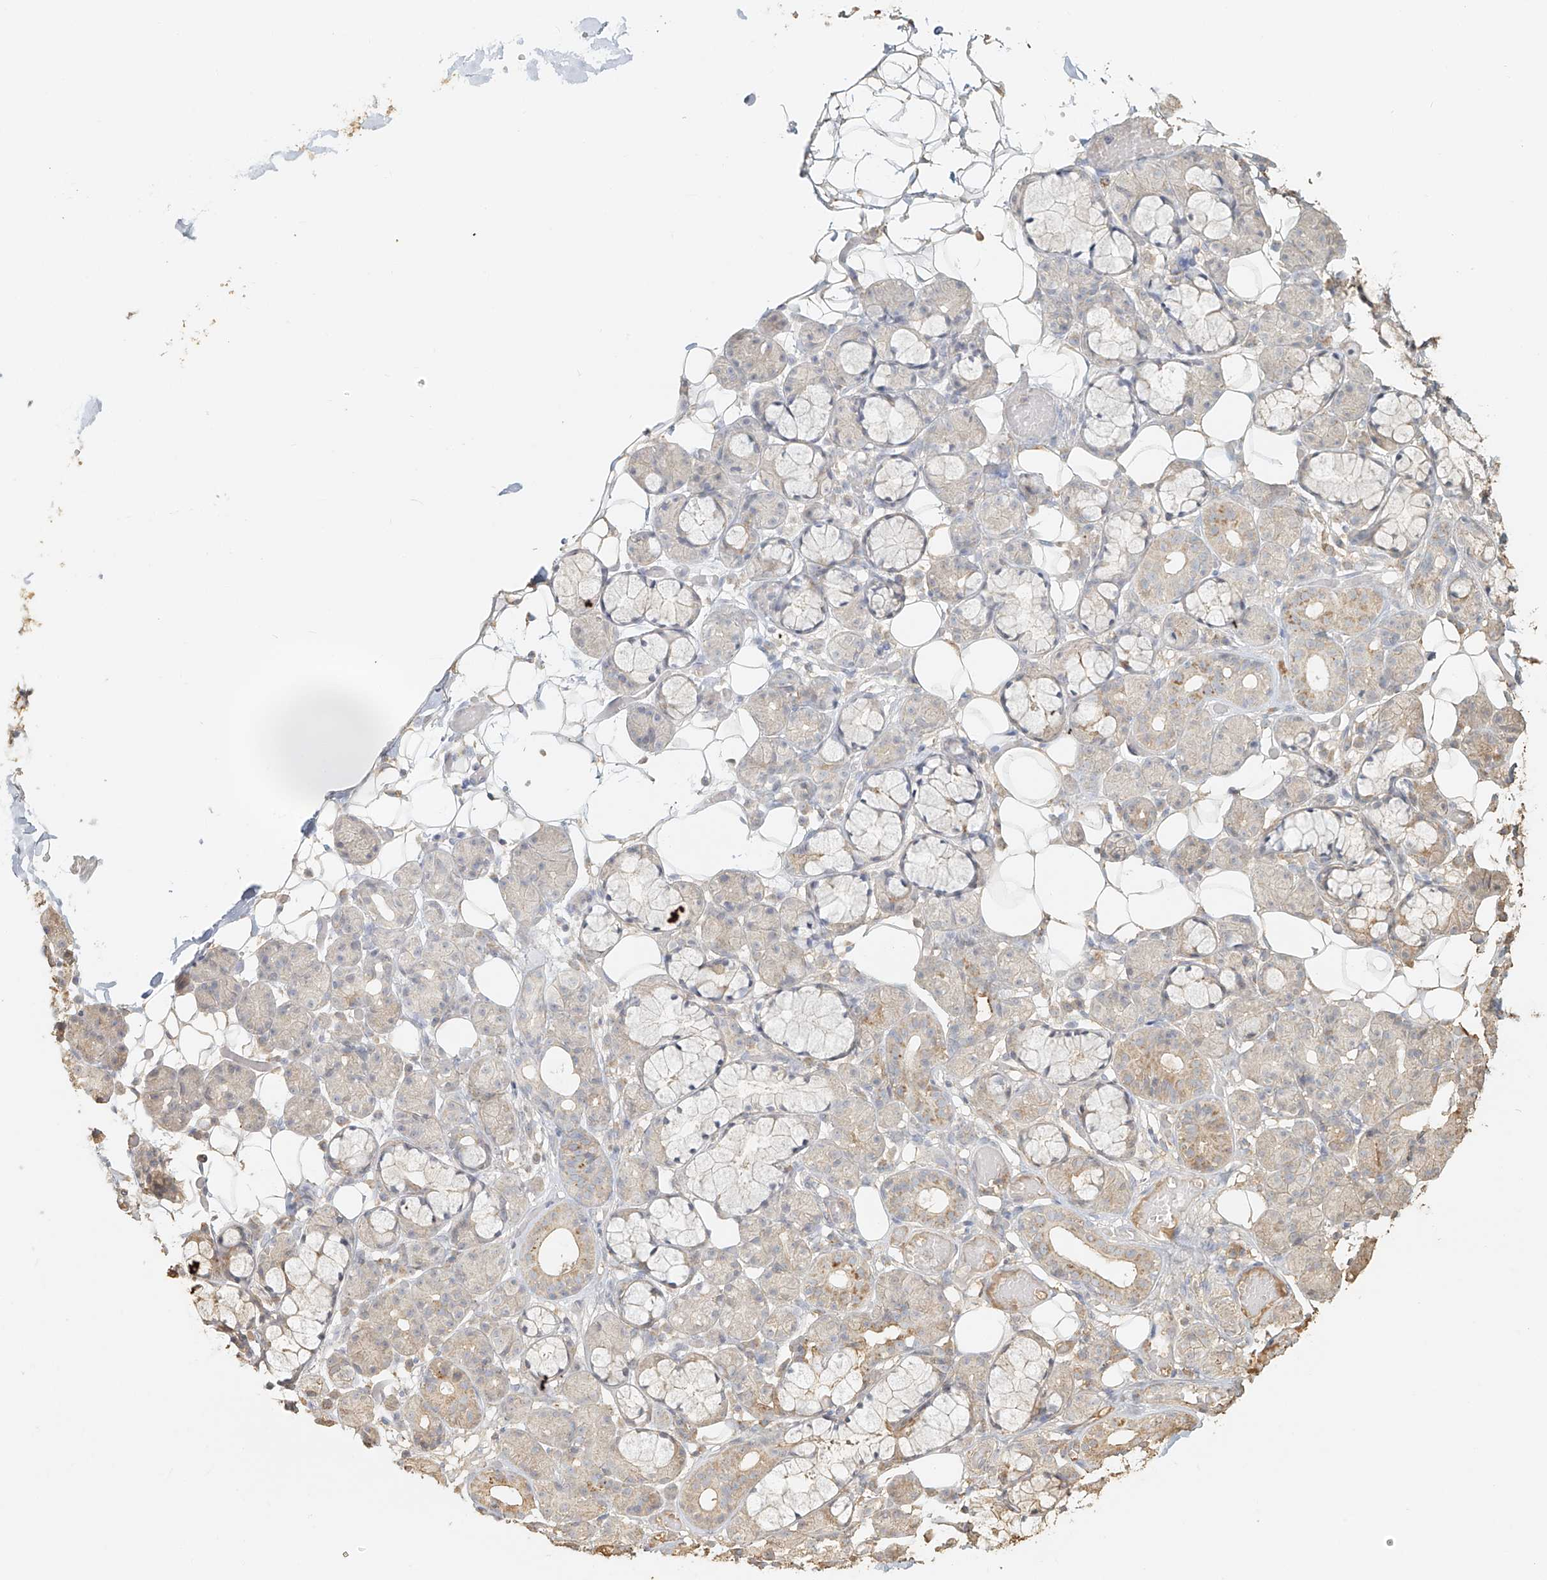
{"staining": {"intensity": "weak", "quantity": "<25%", "location": "cytoplasmic/membranous"}, "tissue": "salivary gland", "cell_type": "Glandular cells", "image_type": "normal", "snomed": [{"axis": "morphology", "description": "Normal tissue, NOS"}, {"axis": "topography", "description": "Salivary gland"}], "caption": "DAB immunohistochemical staining of unremarkable salivary gland reveals no significant expression in glandular cells. Brightfield microscopy of immunohistochemistry (IHC) stained with DAB (brown) and hematoxylin (blue), captured at high magnification.", "gene": "NPHS1", "patient": {"sex": "male", "age": 63}}